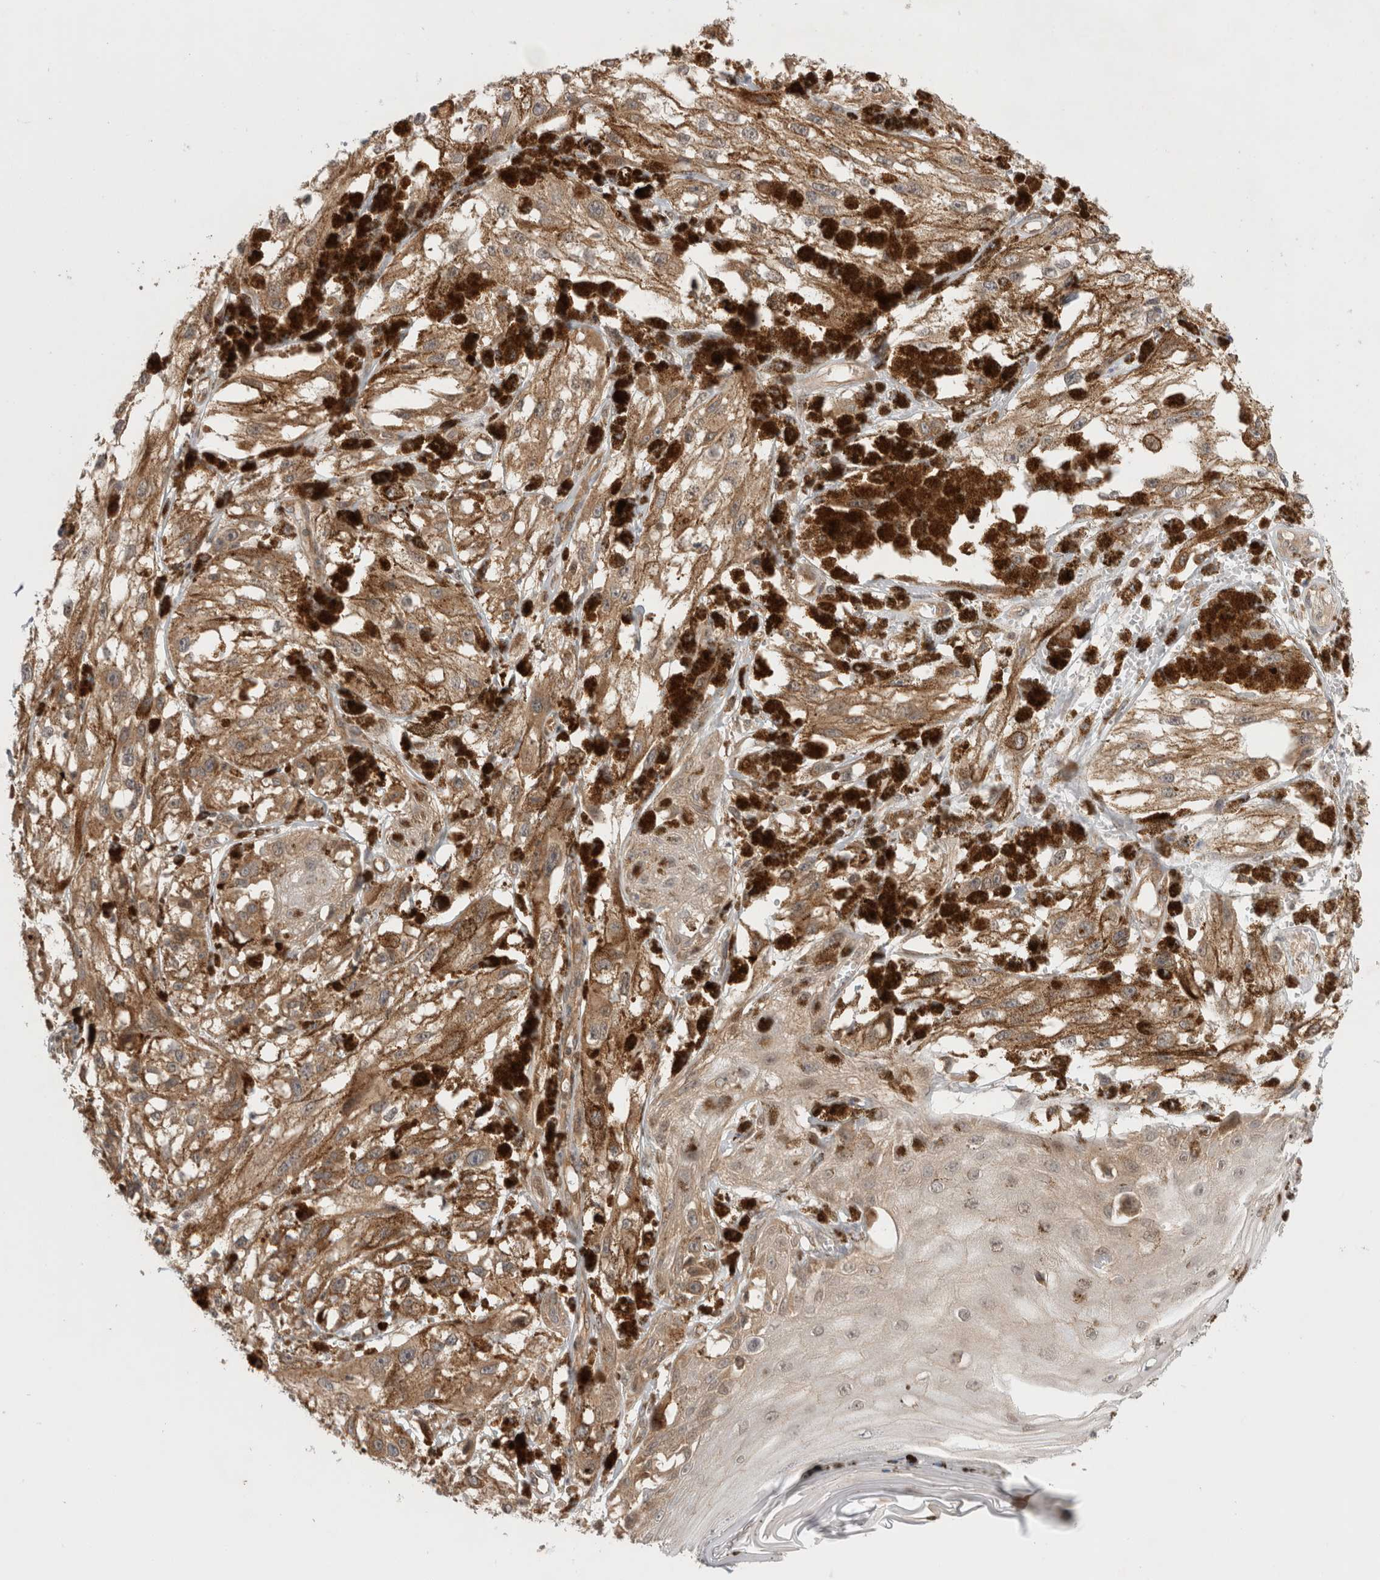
{"staining": {"intensity": "weak", "quantity": ">75%", "location": "cytoplasmic/membranous"}, "tissue": "melanoma", "cell_type": "Tumor cells", "image_type": "cancer", "snomed": [{"axis": "morphology", "description": "Malignant melanoma, NOS"}, {"axis": "topography", "description": "Skin"}], "caption": "A high-resolution photomicrograph shows immunohistochemistry staining of malignant melanoma, which demonstrates weak cytoplasmic/membranous expression in about >75% of tumor cells.", "gene": "NFKB1", "patient": {"sex": "male", "age": 88}}